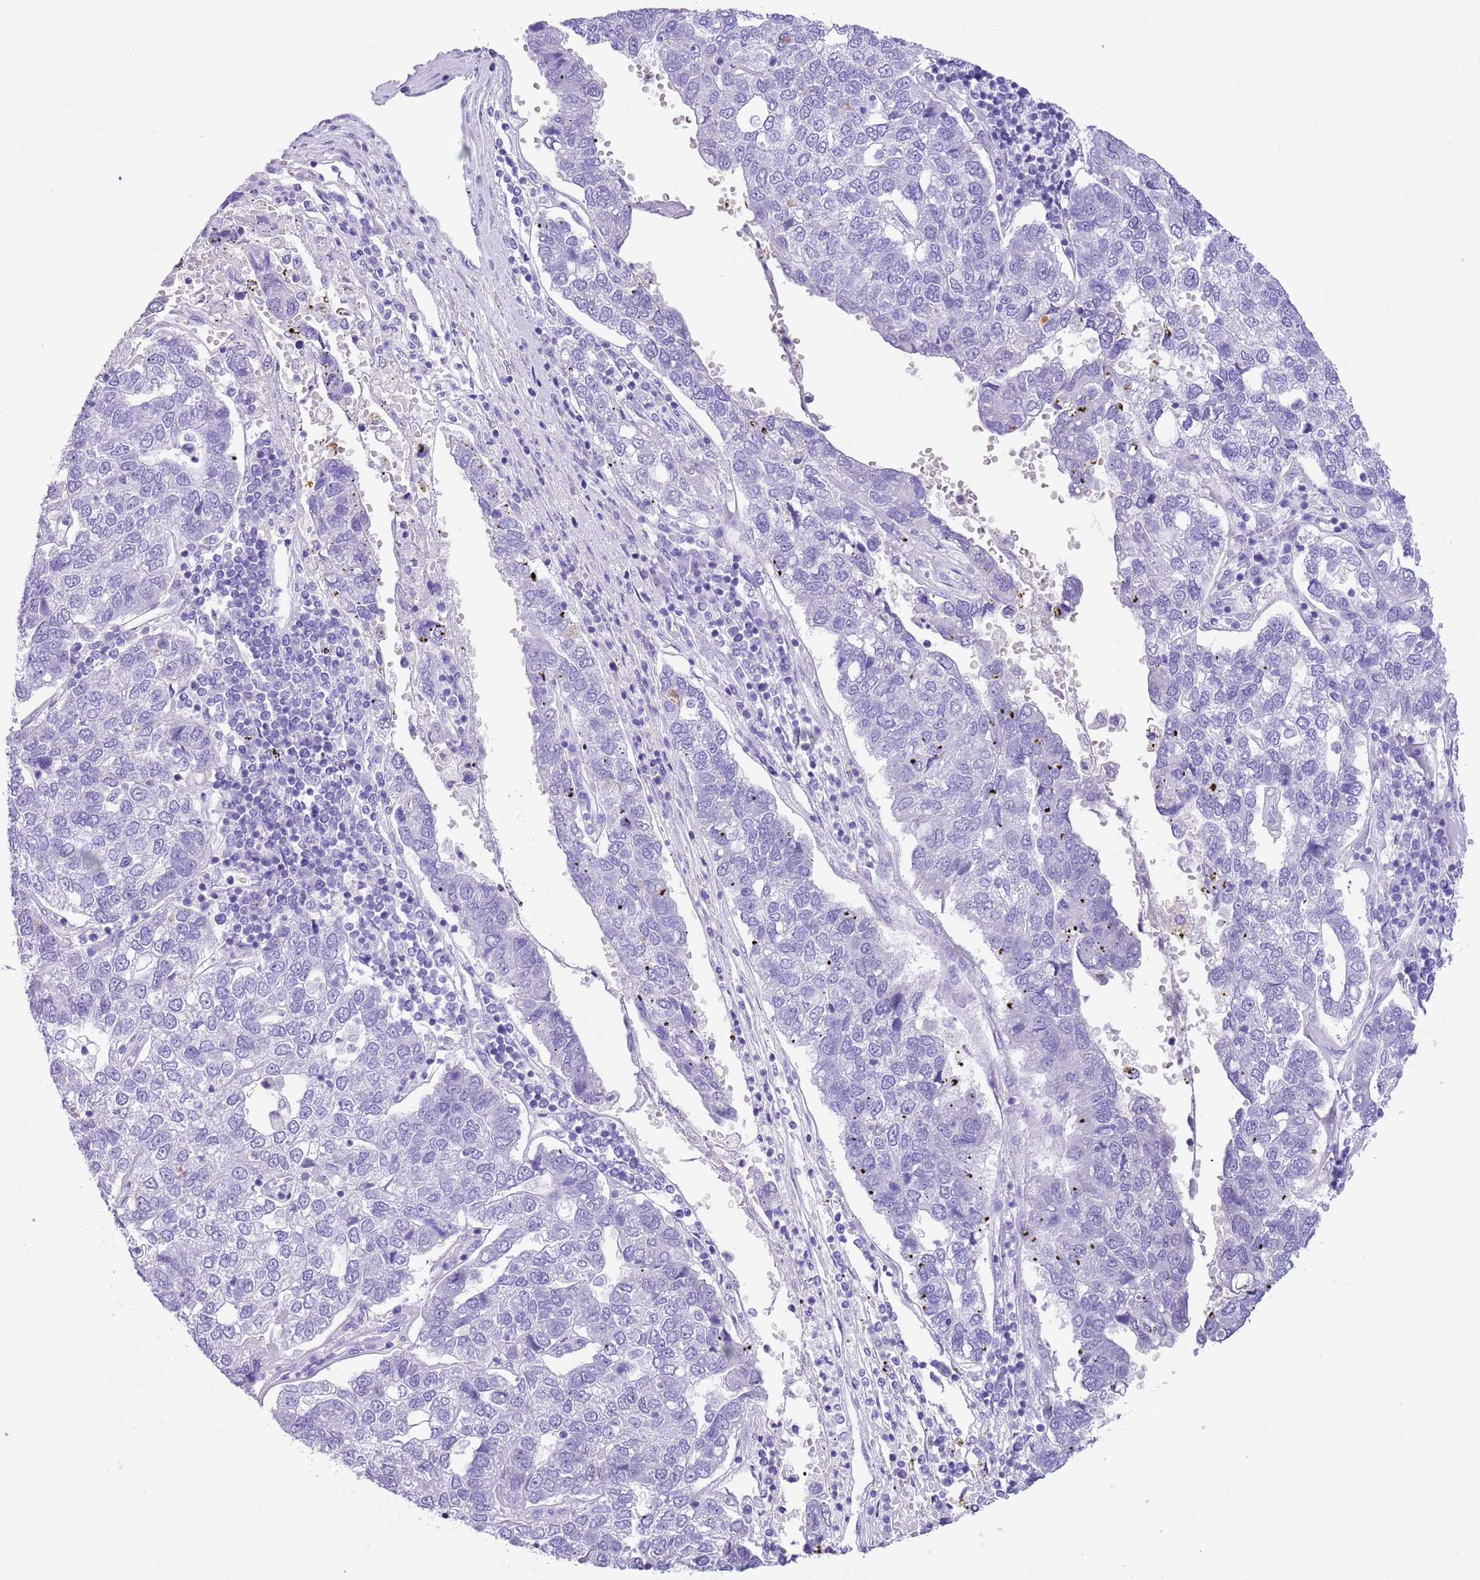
{"staining": {"intensity": "negative", "quantity": "none", "location": "none"}, "tissue": "pancreatic cancer", "cell_type": "Tumor cells", "image_type": "cancer", "snomed": [{"axis": "morphology", "description": "Adenocarcinoma, NOS"}, {"axis": "topography", "description": "Pancreas"}], "caption": "Protein analysis of pancreatic adenocarcinoma shows no significant positivity in tumor cells. (Immunohistochemistry, brightfield microscopy, high magnification).", "gene": "TBC1D10B", "patient": {"sex": "female", "age": 61}}